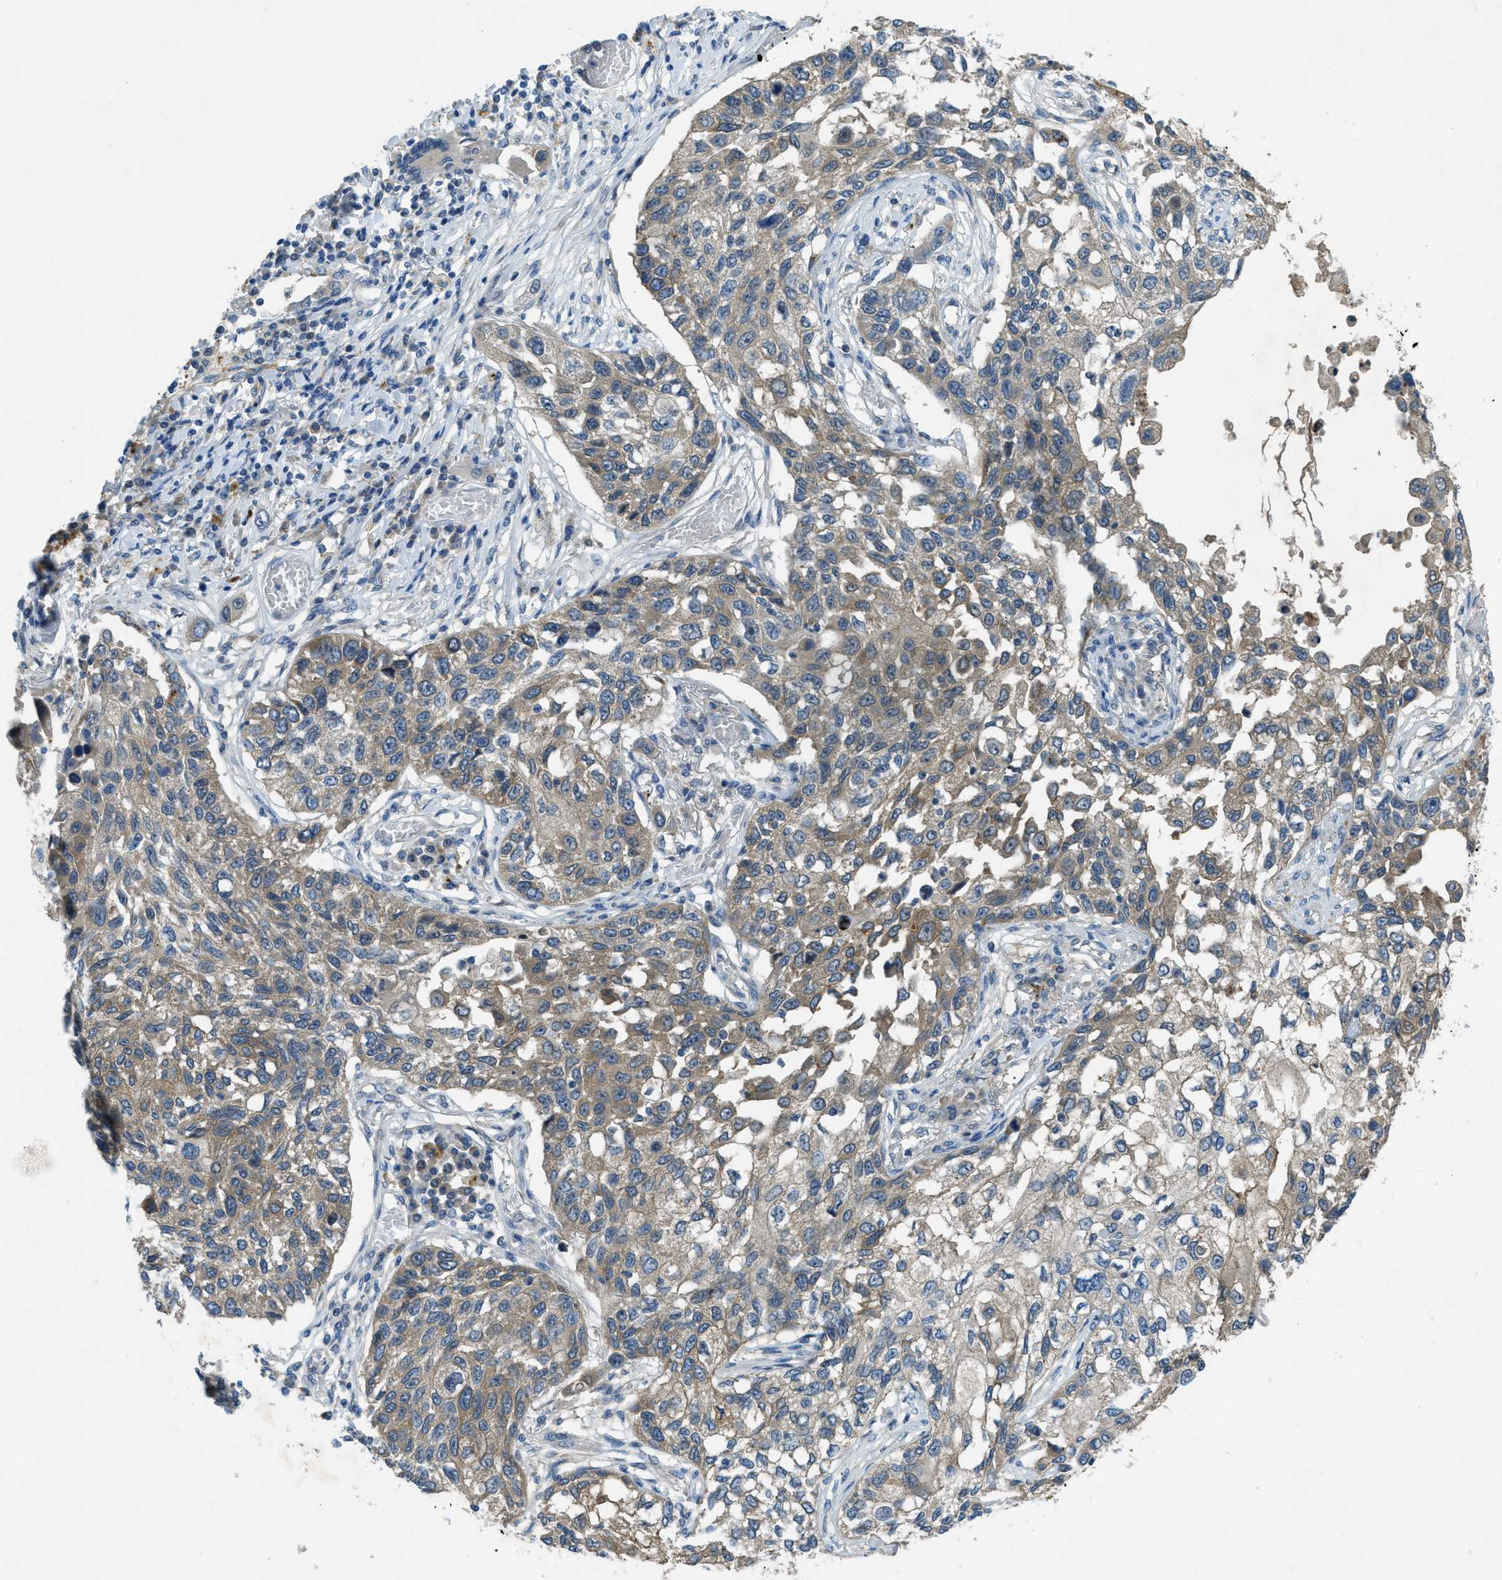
{"staining": {"intensity": "moderate", "quantity": ">75%", "location": "cytoplasmic/membranous"}, "tissue": "lung cancer", "cell_type": "Tumor cells", "image_type": "cancer", "snomed": [{"axis": "morphology", "description": "Squamous cell carcinoma, NOS"}, {"axis": "topography", "description": "Lung"}], "caption": "Protein analysis of squamous cell carcinoma (lung) tissue displays moderate cytoplasmic/membranous positivity in approximately >75% of tumor cells.", "gene": "SNX14", "patient": {"sex": "male", "age": 71}}